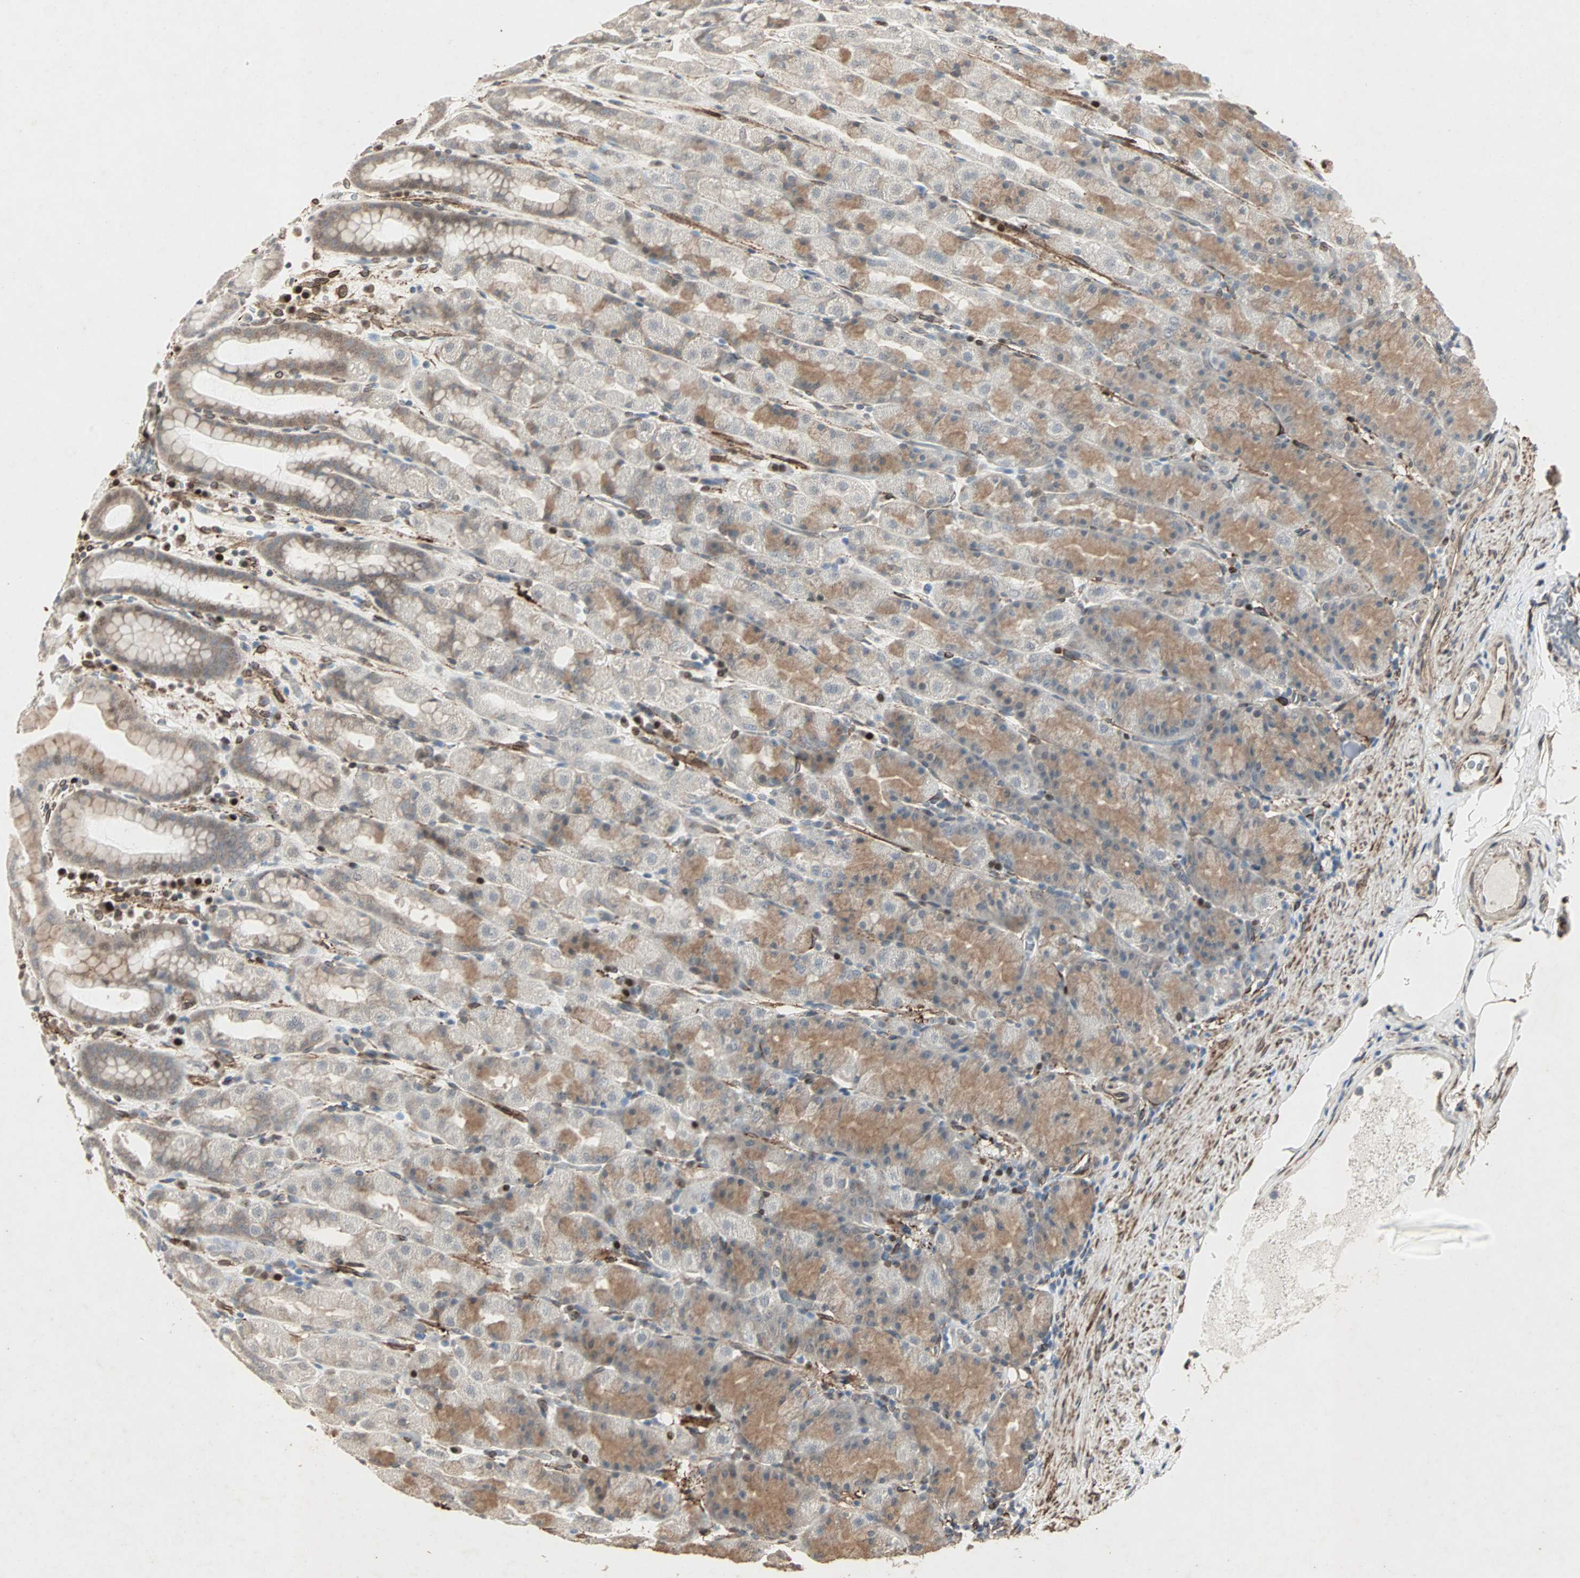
{"staining": {"intensity": "moderate", "quantity": "25%-75%", "location": "cytoplasmic/membranous"}, "tissue": "stomach", "cell_type": "Glandular cells", "image_type": "normal", "snomed": [{"axis": "morphology", "description": "Normal tissue, NOS"}, {"axis": "topography", "description": "Stomach, upper"}], "caption": "The photomicrograph displays a brown stain indicating the presence of a protein in the cytoplasmic/membranous of glandular cells in stomach.", "gene": "TRPV4", "patient": {"sex": "male", "age": 68}}